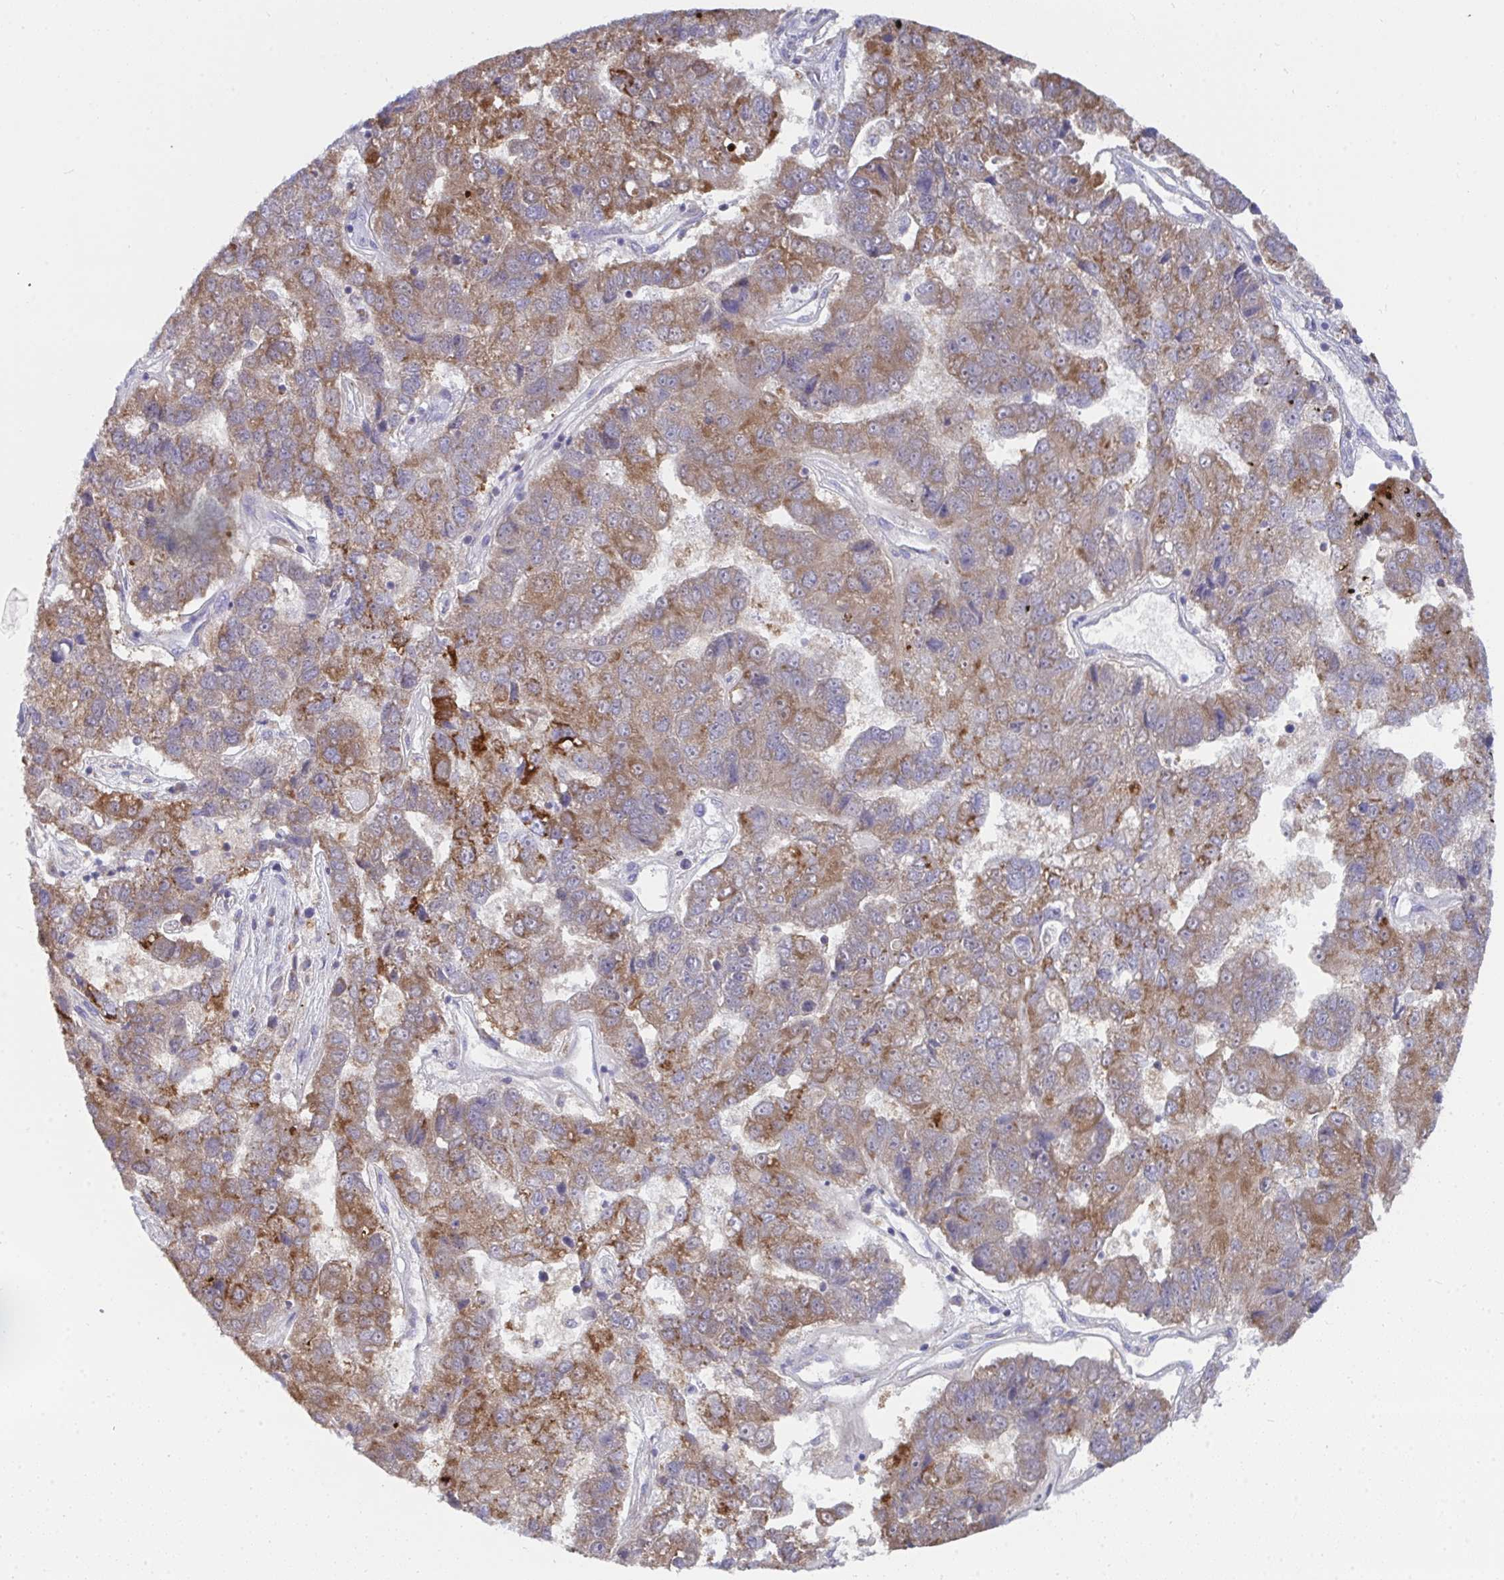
{"staining": {"intensity": "moderate", "quantity": ">75%", "location": "cytoplasmic/membranous"}, "tissue": "pancreatic cancer", "cell_type": "Tumor cells", "image_type": "cancer", "snomed": [{"axis": "morphology", "description": "Adenocarcinoma, NOS"}, {"axis": "topography", "description": "Pancreas"}], "caption": "This image shows IHC staining of human pancreatic adenocarcinoma, with medium moderate cytoplasmic/membranous expression in about >75% of tumor cells.", "gene": "AIFM1", "patient": {"sex": "female", "age": 61}}